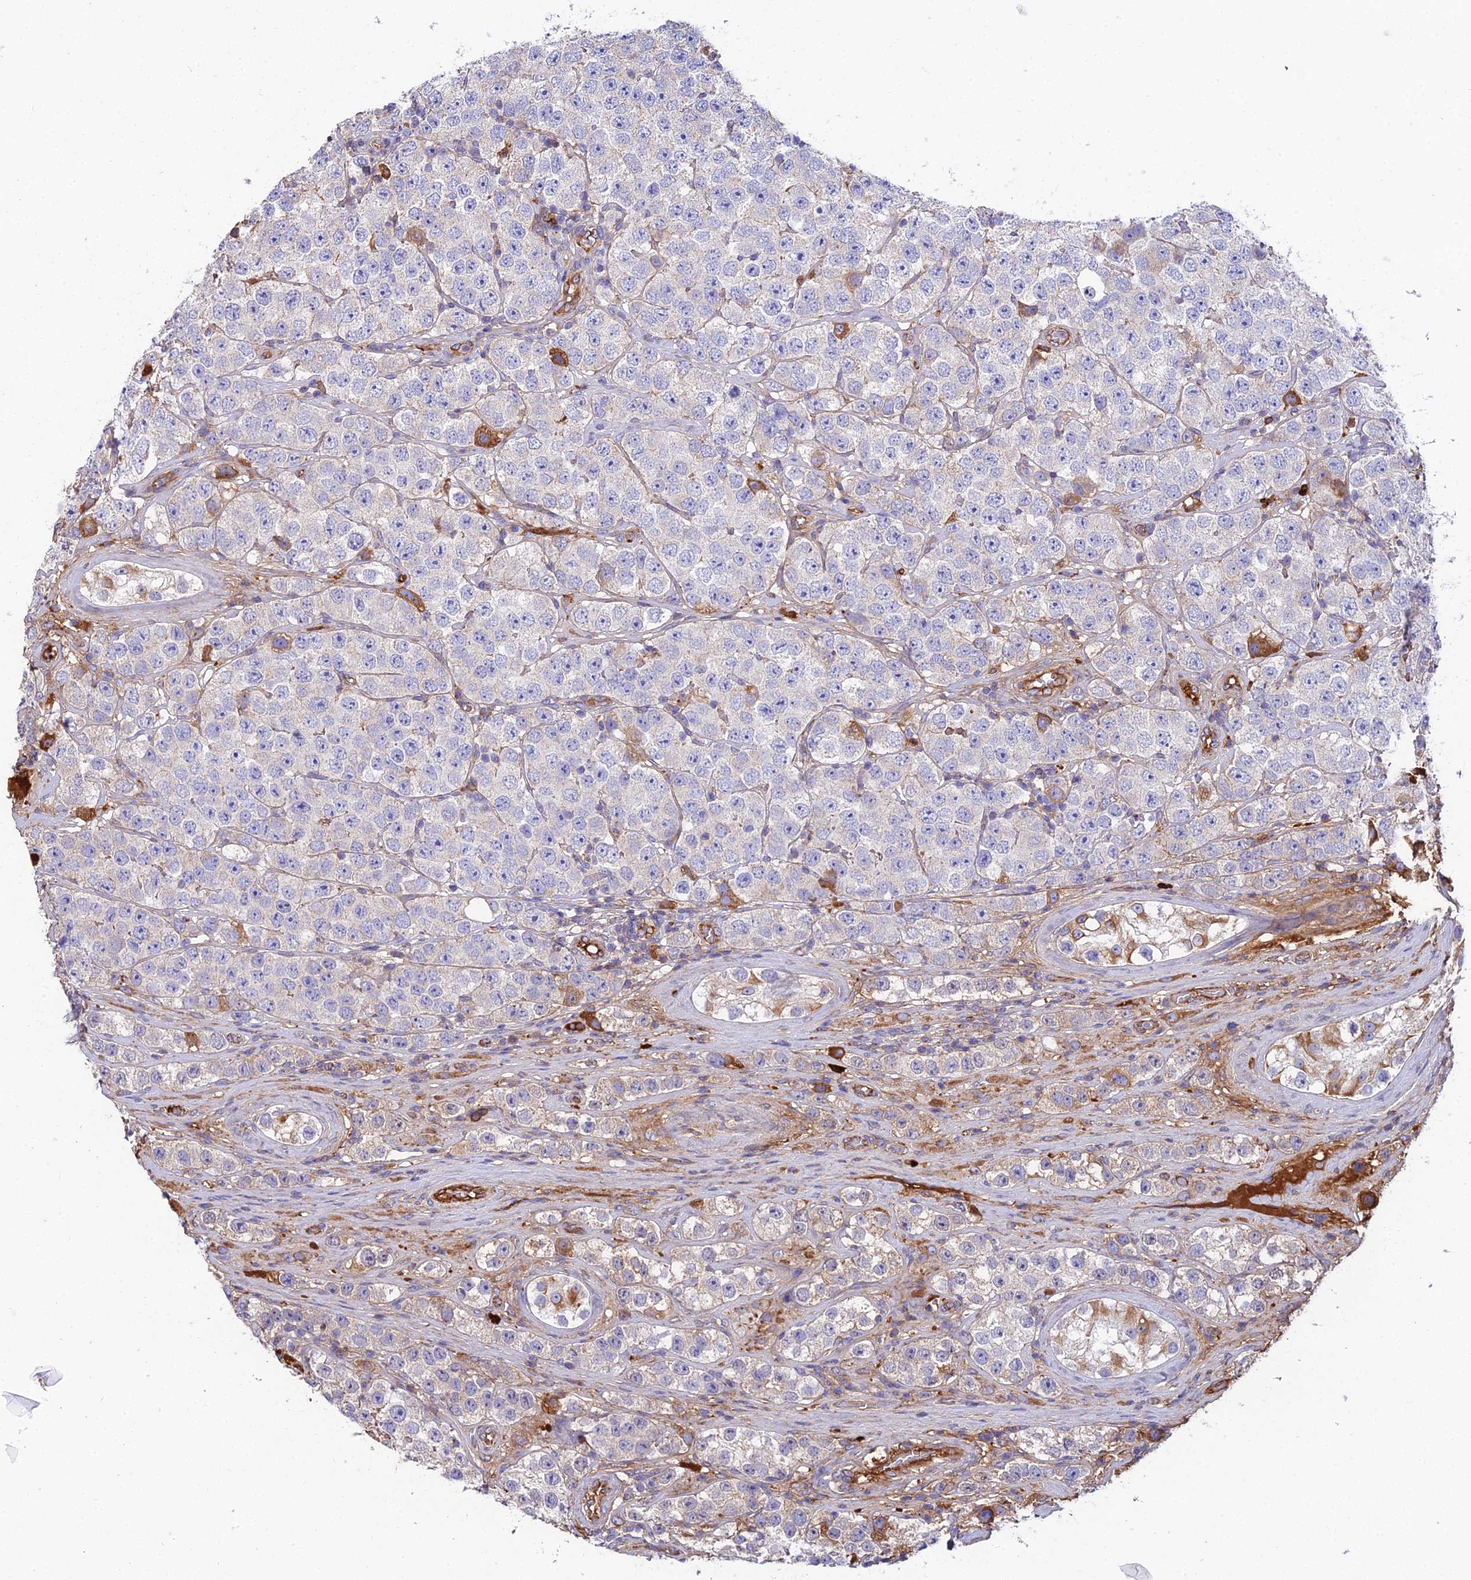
{"staining": {"intensity": "negative", "quantity": "none", "location": "none"}, "tissue": "testis cancer", "cell_type": "Tumor cells", "image_type": "cancer", "snomed": [{"axis": "morphology", "description": "Seminoma, NOS"}, {"axis": "topography", "description": "Testis"}], "caption": "Immunohistochemical staining of human testis cancer shows no significant positivity in tumor cells.", "gene": "BEX4", "patient": {"sex": "male", "age": 28}}